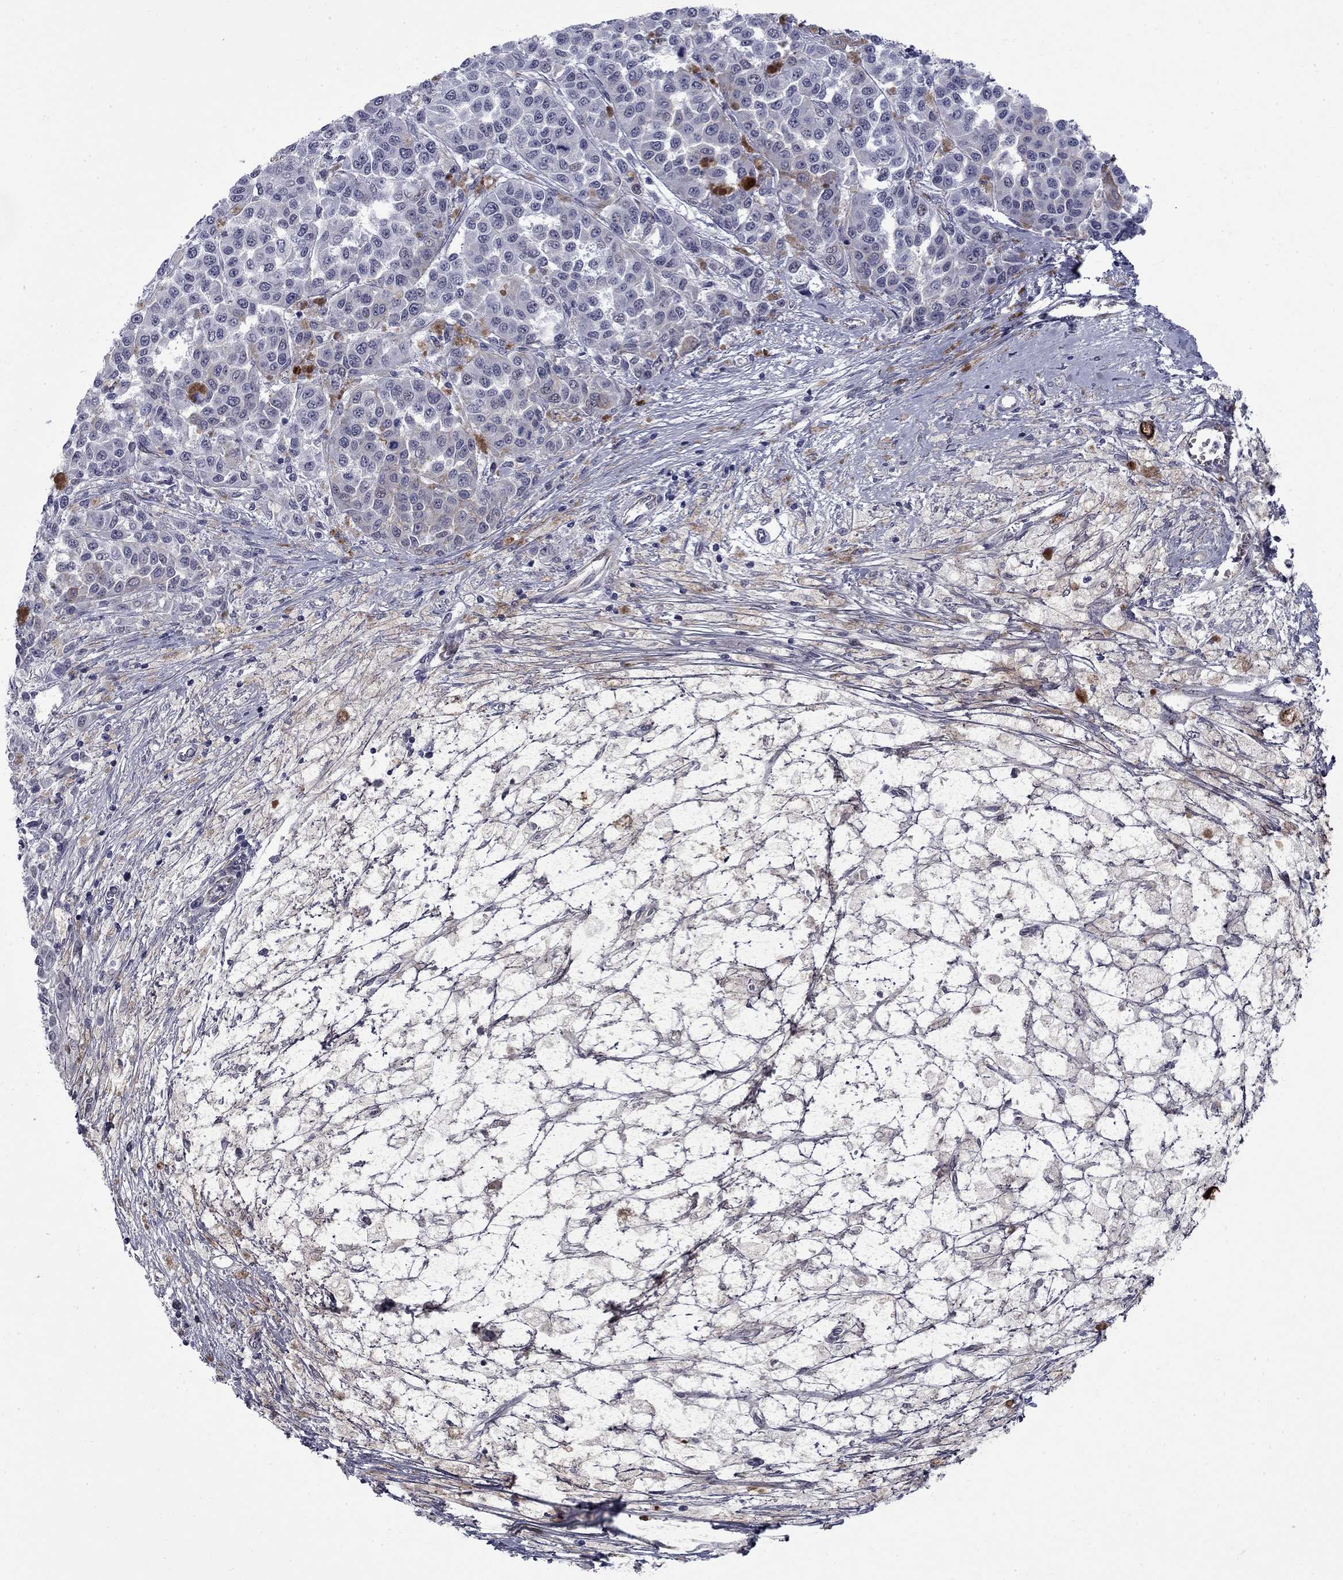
{"staining": {"intensity": "negative", "quantity": "none", "location": "none"}, "tissue": "melanoma", "cell_type": "Tumor cells", "image_type": "cancer", "snomed": [{"axis": "morphology", "description": "Malignant melanoma, NOS"}, {"axis": "topography", "description": "Skin"}], "caption": "Malignant melanoma was stained to show a protein in brown. There is no significant positivity in tumor cells.", "gene": "HTR4", "patient": {"sex": "female", "age": 58}}